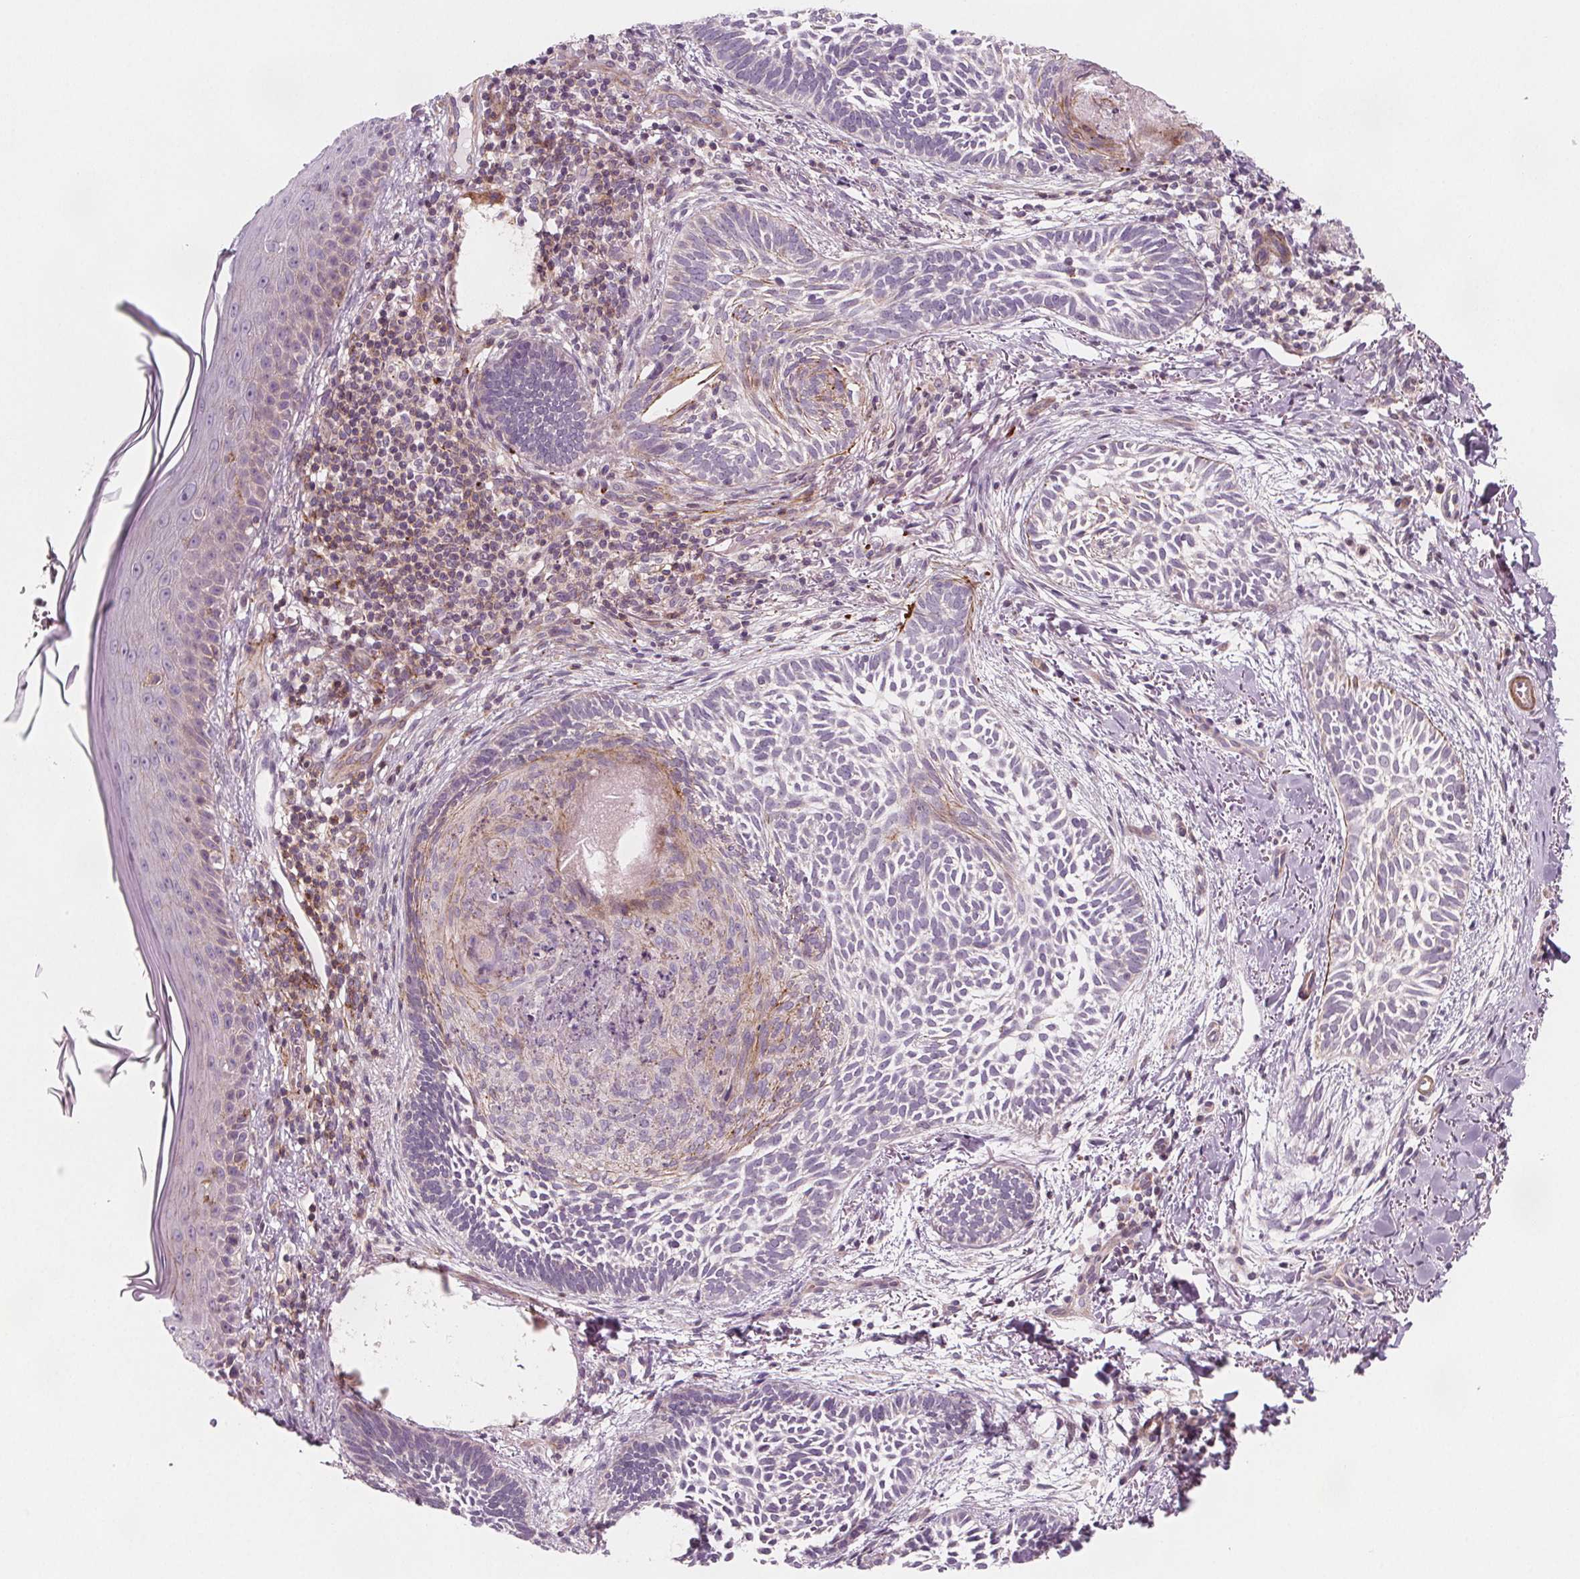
{"staining": {"intensity": "weak", "quantity": "<25%", "location": "cytoplasmic/membranous"}, "tissue": "skin cancer", "cell_type": "Tumor cells", "image_type": "cancer", "snomed": [{"axis": "morphology", "description": "Normal tissue, NOS"}, {"axis": "morphology", "description": "Basal cell carcinoma"}, {"axis": "topography", "description": "Skin"}], "caption": "IHC micrograph of human basal cell carcinoma (skin) stained for a protein (brown), which exhibits no positivity in tumor cells.", "gene": "ADAM33", "patient": {"sex": "male", "age": 46}}